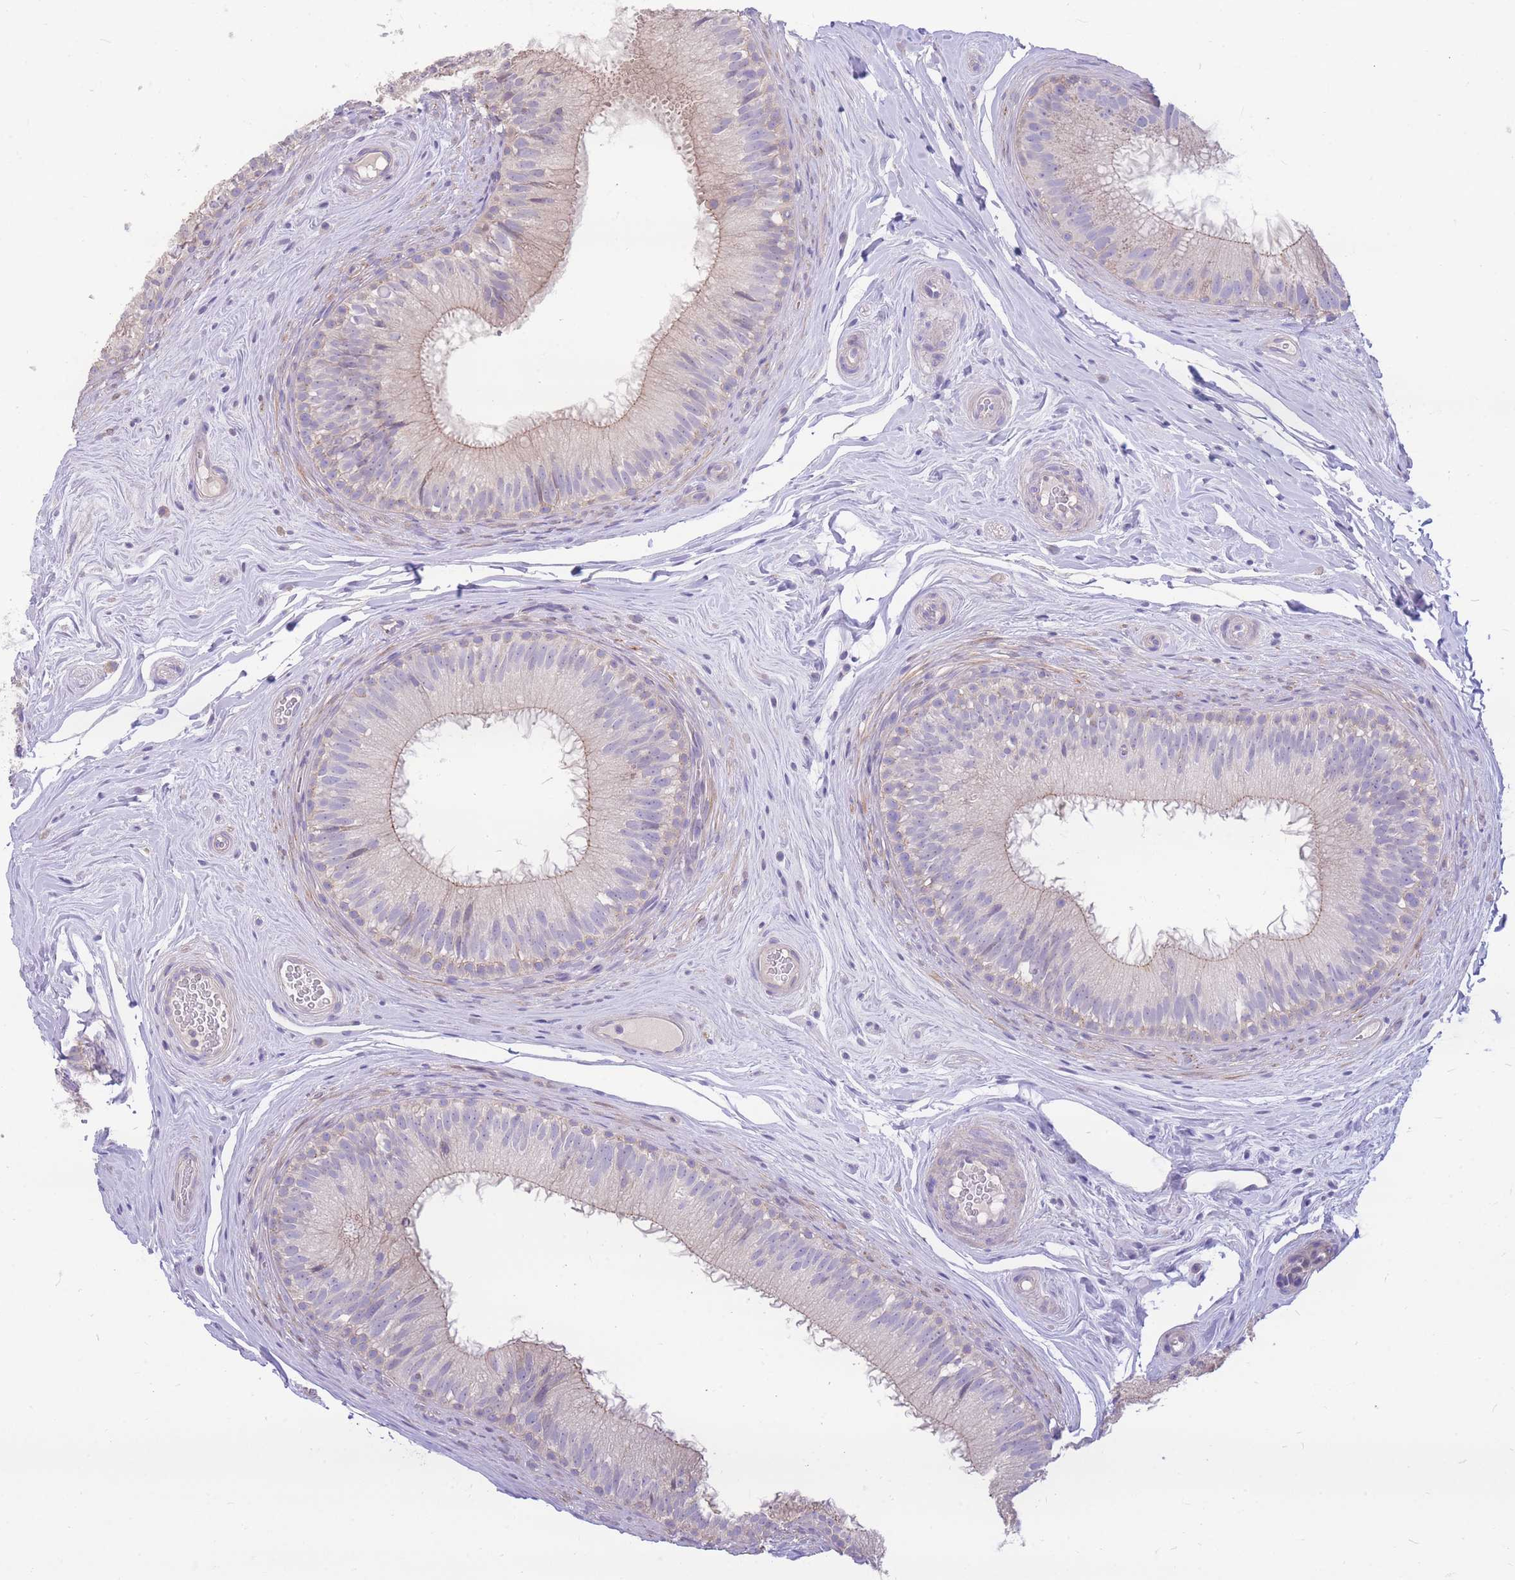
{"staining": {"intensity": "weak", "quantity": "<25%", "location": "cytoplasmic/membranous"}, "tissue": "epididymis", "cell_type": "Glandular cells", "image_type": "normal", "snomed": [{"axis": "morphology", "description": "Normal tissue, NOS"}, {"axis": "topography", "description": "Epididymis"}], "caption": "High power microscopy image of an immunohistochemistry (IHC) image of normal epididymis, revealing no significant staining in glandular cells.", "gene": "OR5T1", "patient": {"sex": "male", "age": 34}}